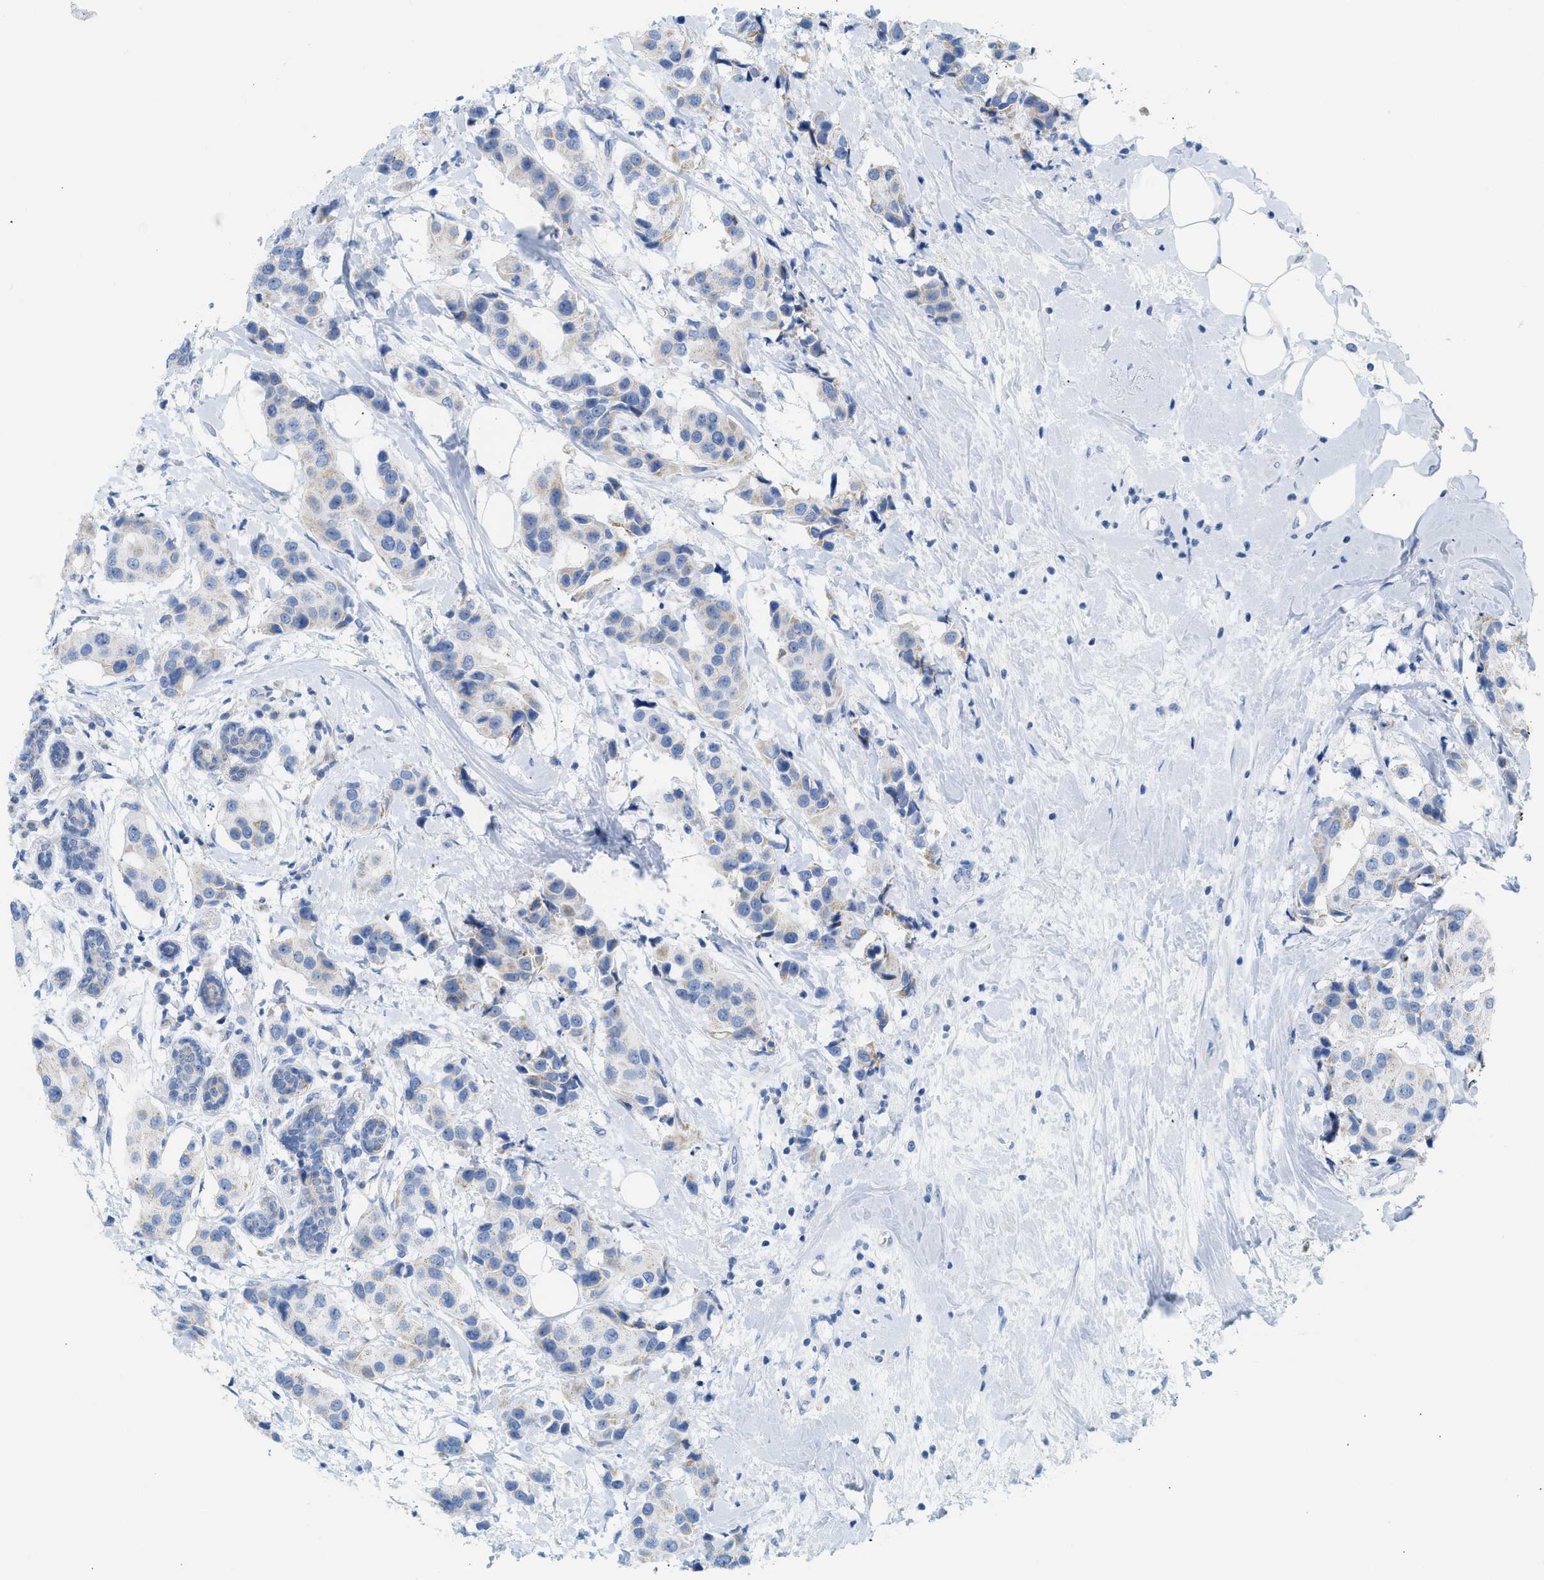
{"staining": {"intensity": "weak", "quantity": "<25%", "location": "cytoplasmic/membranous"}, "tissue": "breast cancer", "cell_type": "Tumor cells", "image_type": "cancer", "snomed": [{"axis": "morphology", "description": "Normal tissue, NOS"}, {"axis": "morphology", "description": "Duct carcinoma"}, {"axis": "topography", "description": "Breast"}], "caption": "Immunohistochemistry micrograph of neoplastic tissue: human breast invasive ductal carcinoma stained with DAB (3,3'-diaminobenzidine) shows no significant protein positivity in tumor cells.", "gene": "NDUFS8", "patient": {"sex": "female", "age": 39}}